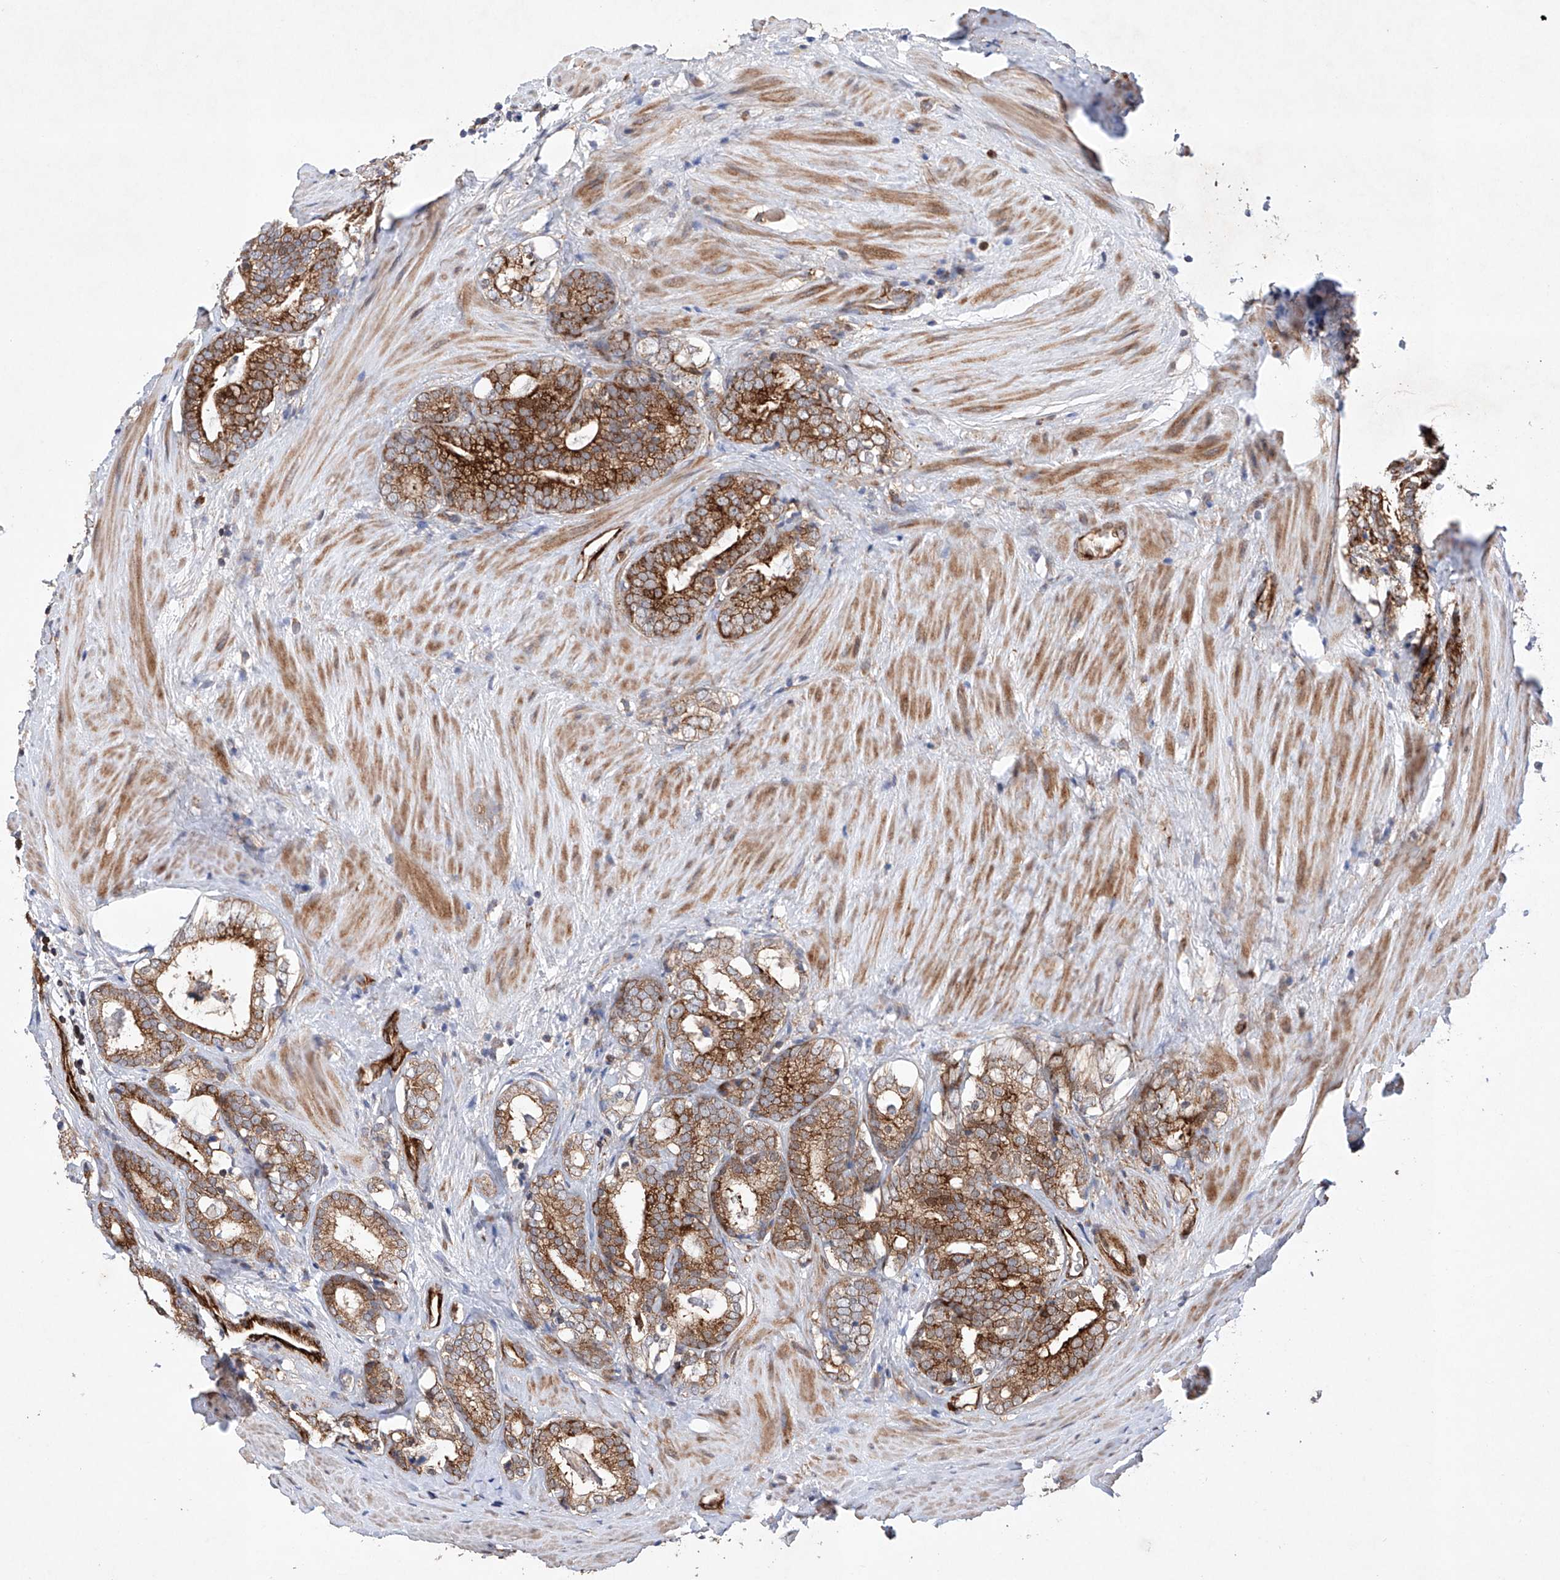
{"staining": {"intensity": "moderate", "quantity": ">75%", "location": "cytoplasmic/membranous"}, "tissue": "prostate cancer", "cell_type": "Tumor cells", "image_type": "cancer", "snomed": [{"axis": "morphology", "description": "Adenocarcinoma, High grade"}, {"axis": "topography", "description": "Prostate"}], "caption": "IHC photomicrograph of prostate cancer stained for a protein (brown), which demonstrates medium levels of moderate cytoplasmic/membranous staining in approximately >75% of tumor cells.", "gene": "TIMM23", "patient": {"sex": "male", "age": 63}}